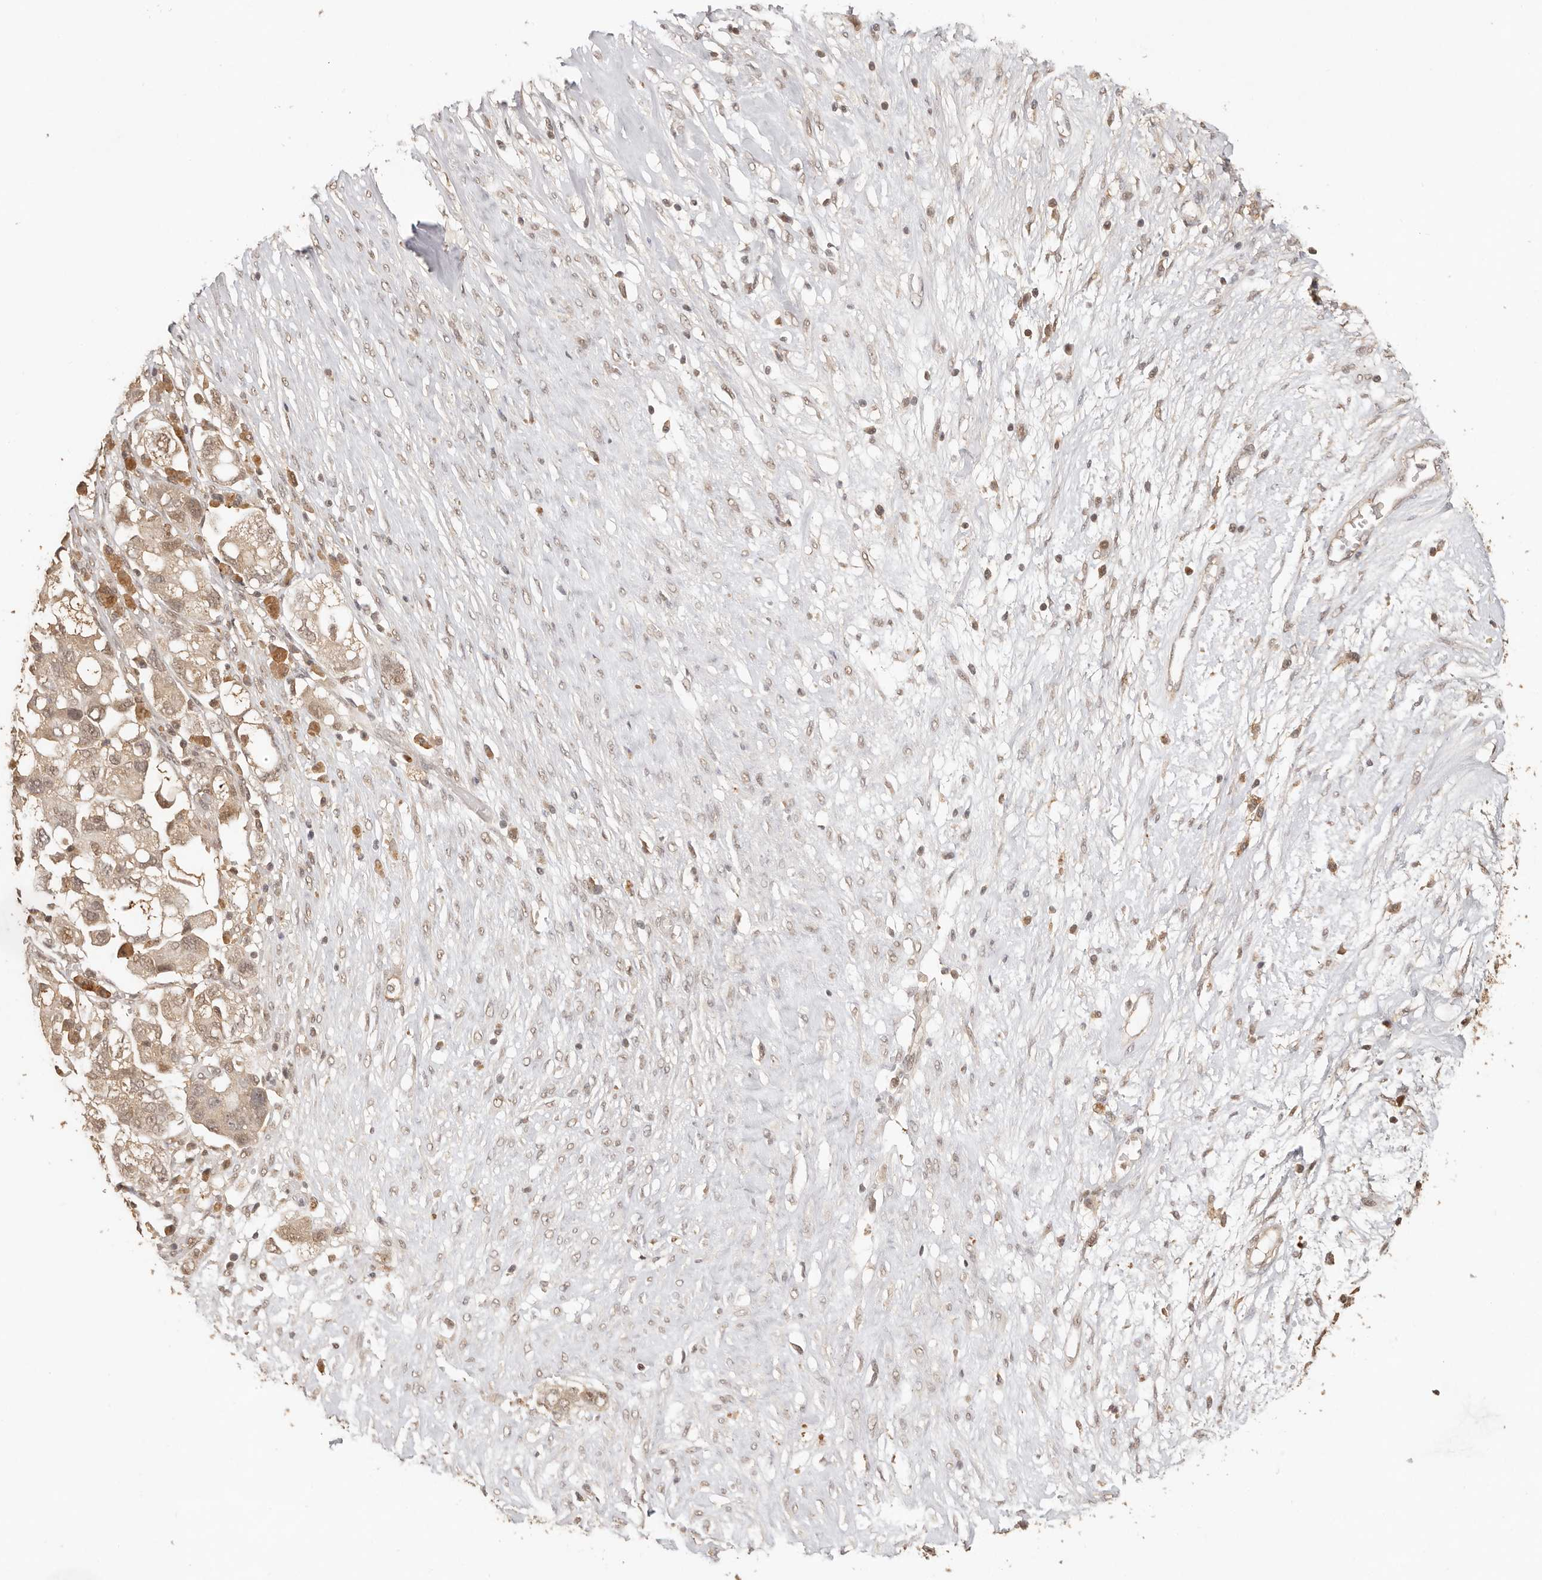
{"staining": {"intensity": "moderate", "quantity": ">75%", "location": "nuclear"}, "tissue": "ovarian cancer", "cell_type": "Tumor cells", "image_type": "cancer", "snomed": [{"axis": "morphology", "description": "Carcinoma, NOS"}, {"axis": "morphology", "description": "Cystadenocarcinoma, serous, NOS"}, {"axis": "topography", "description": "Ovary"}], "caption": "Moderate nuclear protein expression is present in approximately >75% of tumor cells in carcinoma (ovarian).", "gene": "PSMA5", "patient": {"sex": "female", "age": 69}}